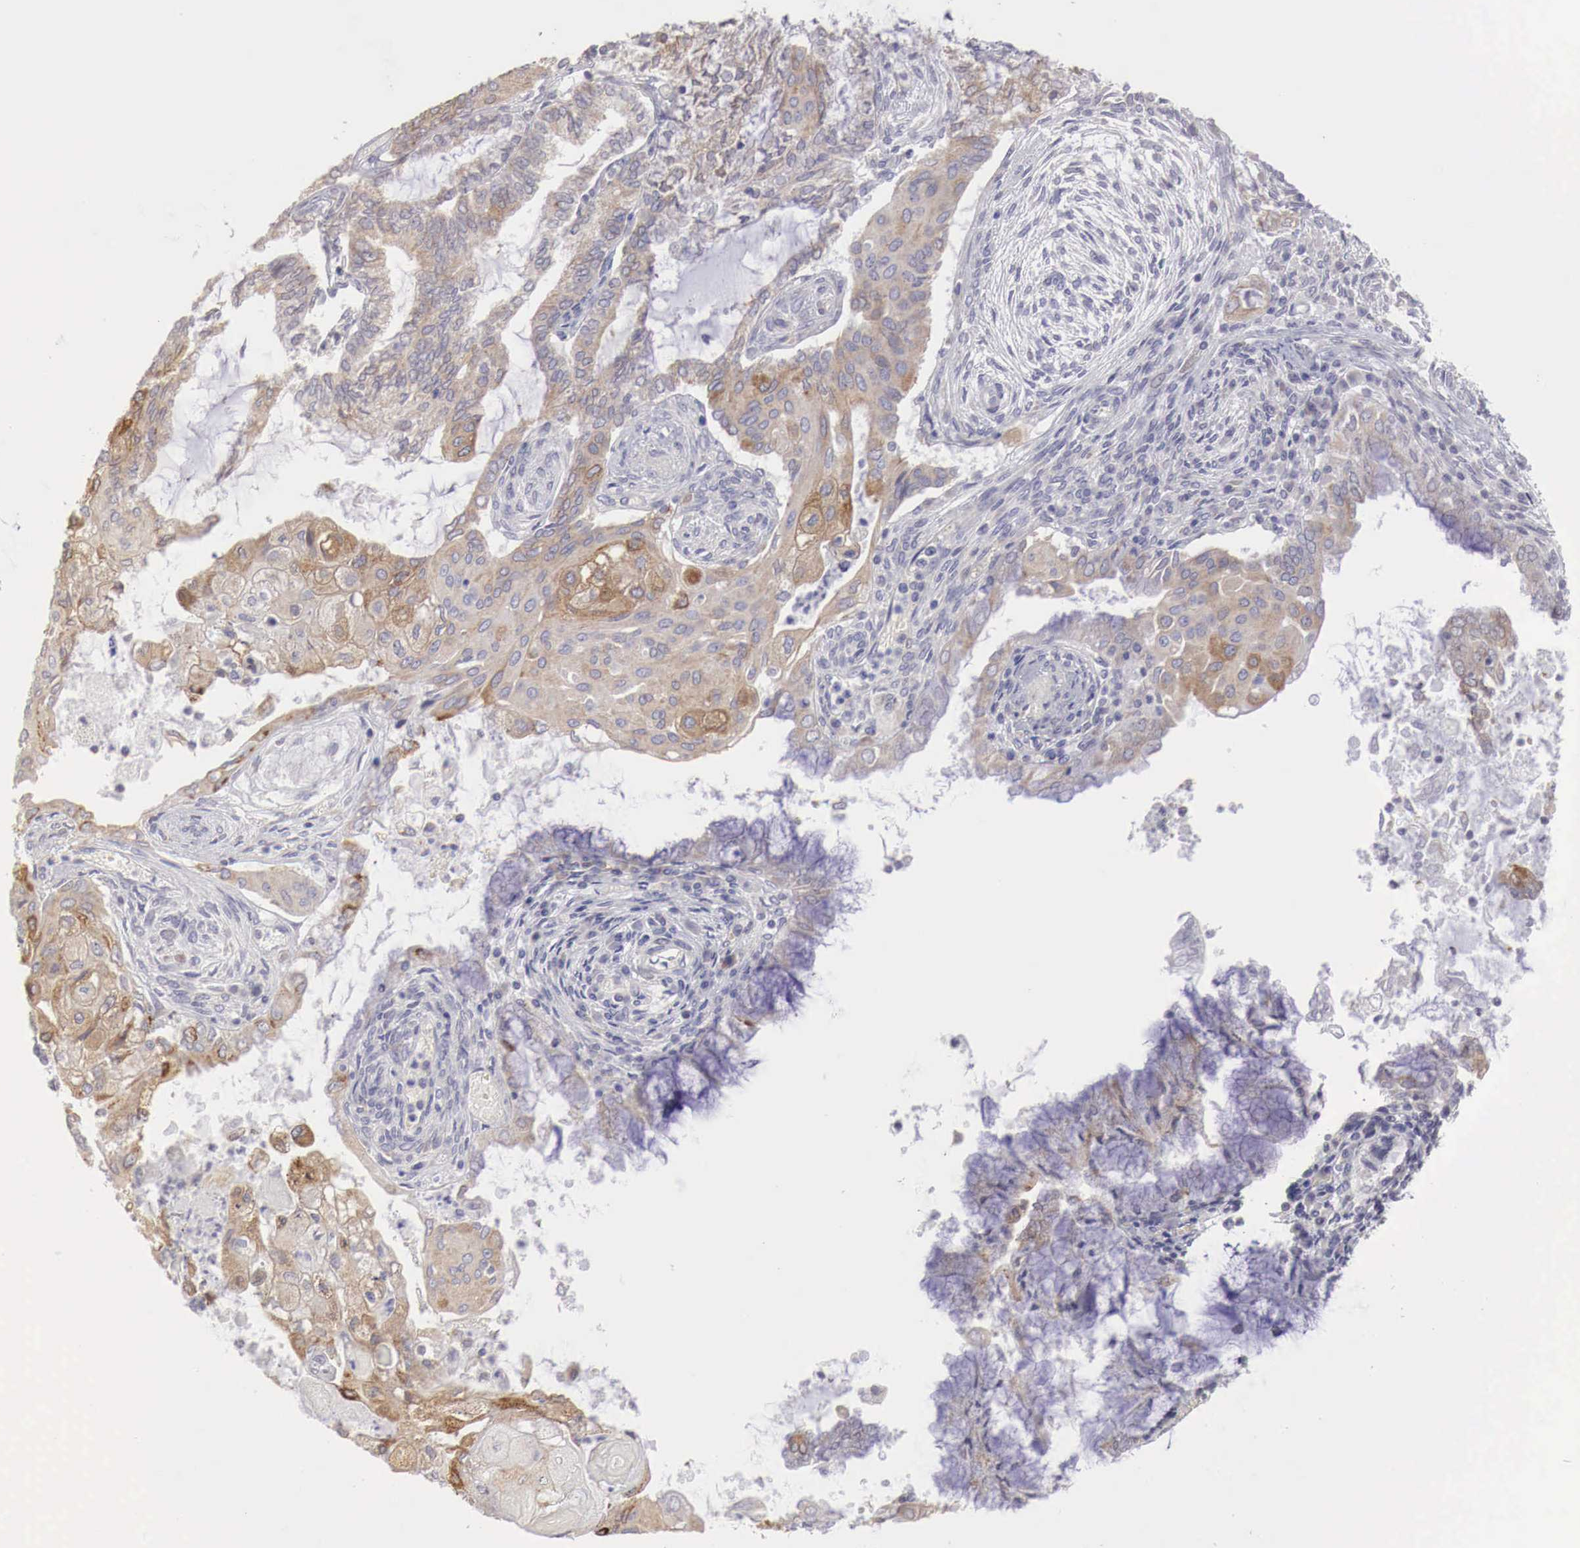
{"staining": {"intensity": "weak", "quantity": "25%-75%", "location": "cytoplasmic/membranous"}, "tissue": "endometrial cancer", "cell_type": "Tumor cells", "image_type": "cancer", "snomed": [{"axis": "morphology", "description": "Adenocarcinoma, NOS"}, {"axis": "topography", "description": "Endometrium"}], "caption": "A low amount of weak cytoplasmic/membranous positivity is seen in about 25%-75% of tumor cells in endometrial cancer tissue. The staining was performed using DAB (3,3'-diaminobenzidine), with brown indicating positive protein expression. Nuclei are stained blue with hematoxylin.", "gene": "NSDHL", "patient": {"sex": "female", "age": 79}}